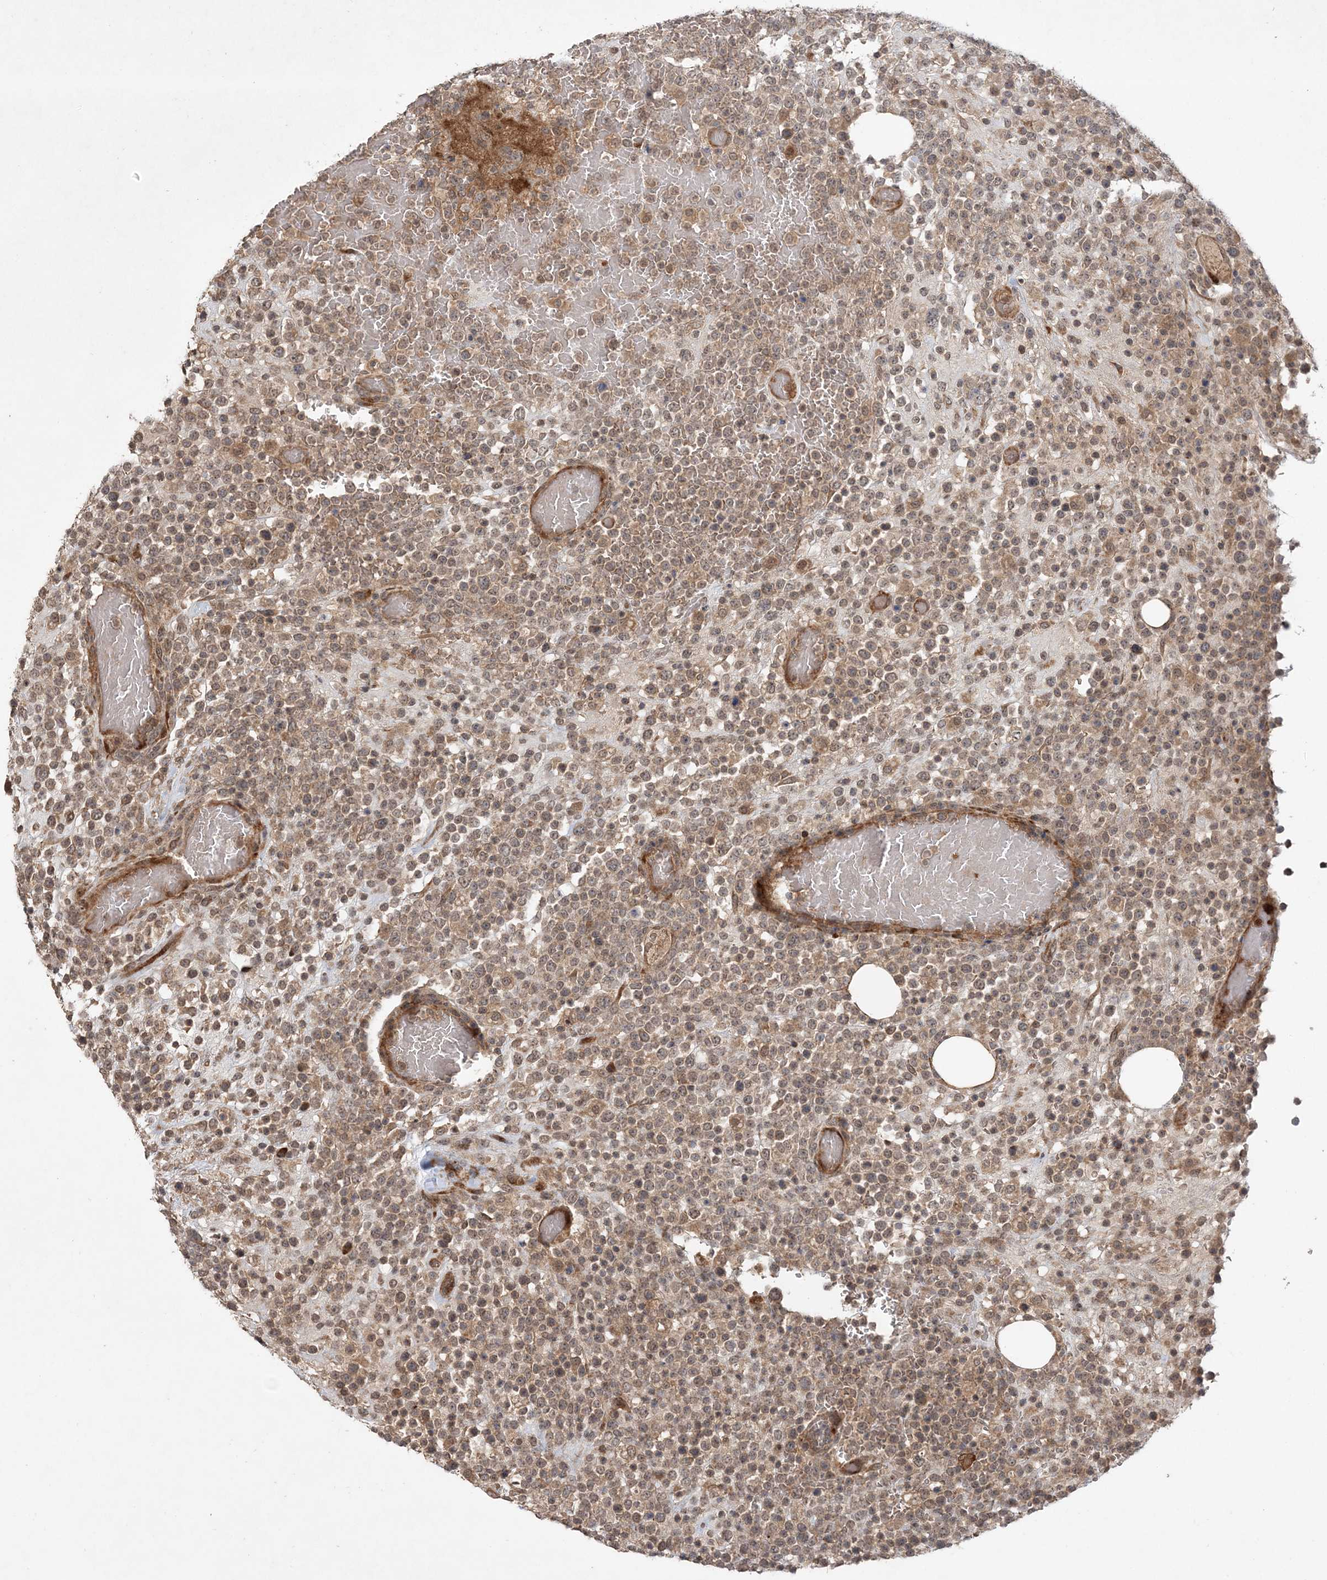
{"staining": {"intensity": "weak", "quantity": ">75%", "location": "cytoplasmic/membranous,nuclear"}, "tissue": "lymphoma", "cell_type": "Tumor cells", "image_type": "cancer", "snomed": [{"axis": "morphology", "description": "Malignant lymphoma, non-Hodgkin's type, High grade"}, {"axis": "topography", "description": "Colon"}], "caption": "A brown stain shows weak cytoplasmic/membranous and nuclear staining of a protein in human lymphoma tumor cells. (DAB (3,3'-diaminobenzidine) IHC, brown staining for protein, blue staining for nuclei).", "gene": "UBTD2", "patient": {"sex": "female", "age": 53}}